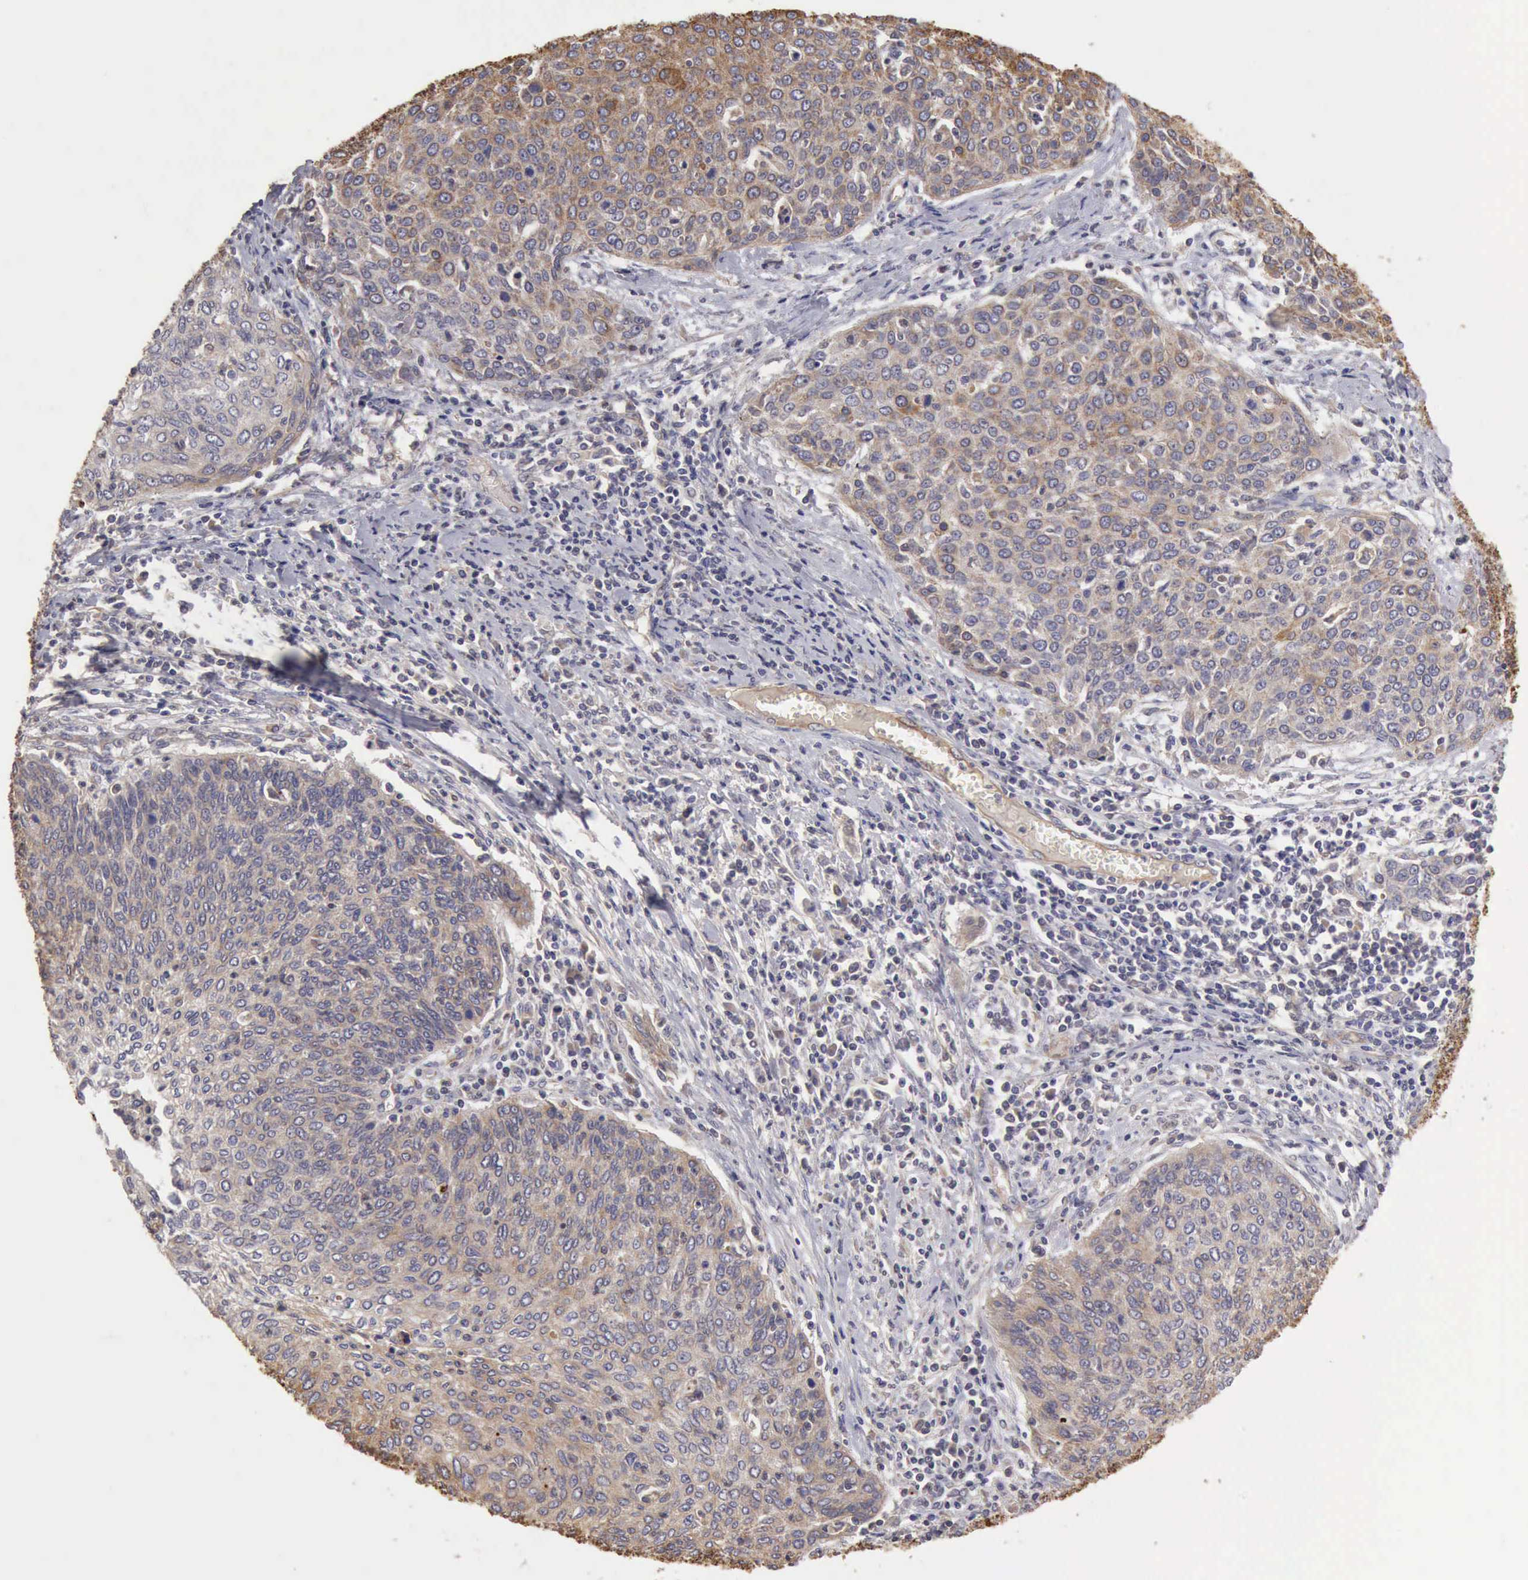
{"staining": {"intensity": "weak", "quantity": ">75%", "location": "cytoplasmic/membranous"}, "tissue": "cervical cancer", "cell_type": "Tumor cells", "image_type": "cancer", "snomed": [{"axis": "morphology", "description": "Squamous cell carcinoma, NOS"}, {"axis": "topography", "description": "Cervix"}], "caption": "Human cervical squamous cell carcinoma stained with a protein marker exhibits weak staining in tumor cells.", "gene": "BMX", "patient": {"sex": "female", "age": 38}}